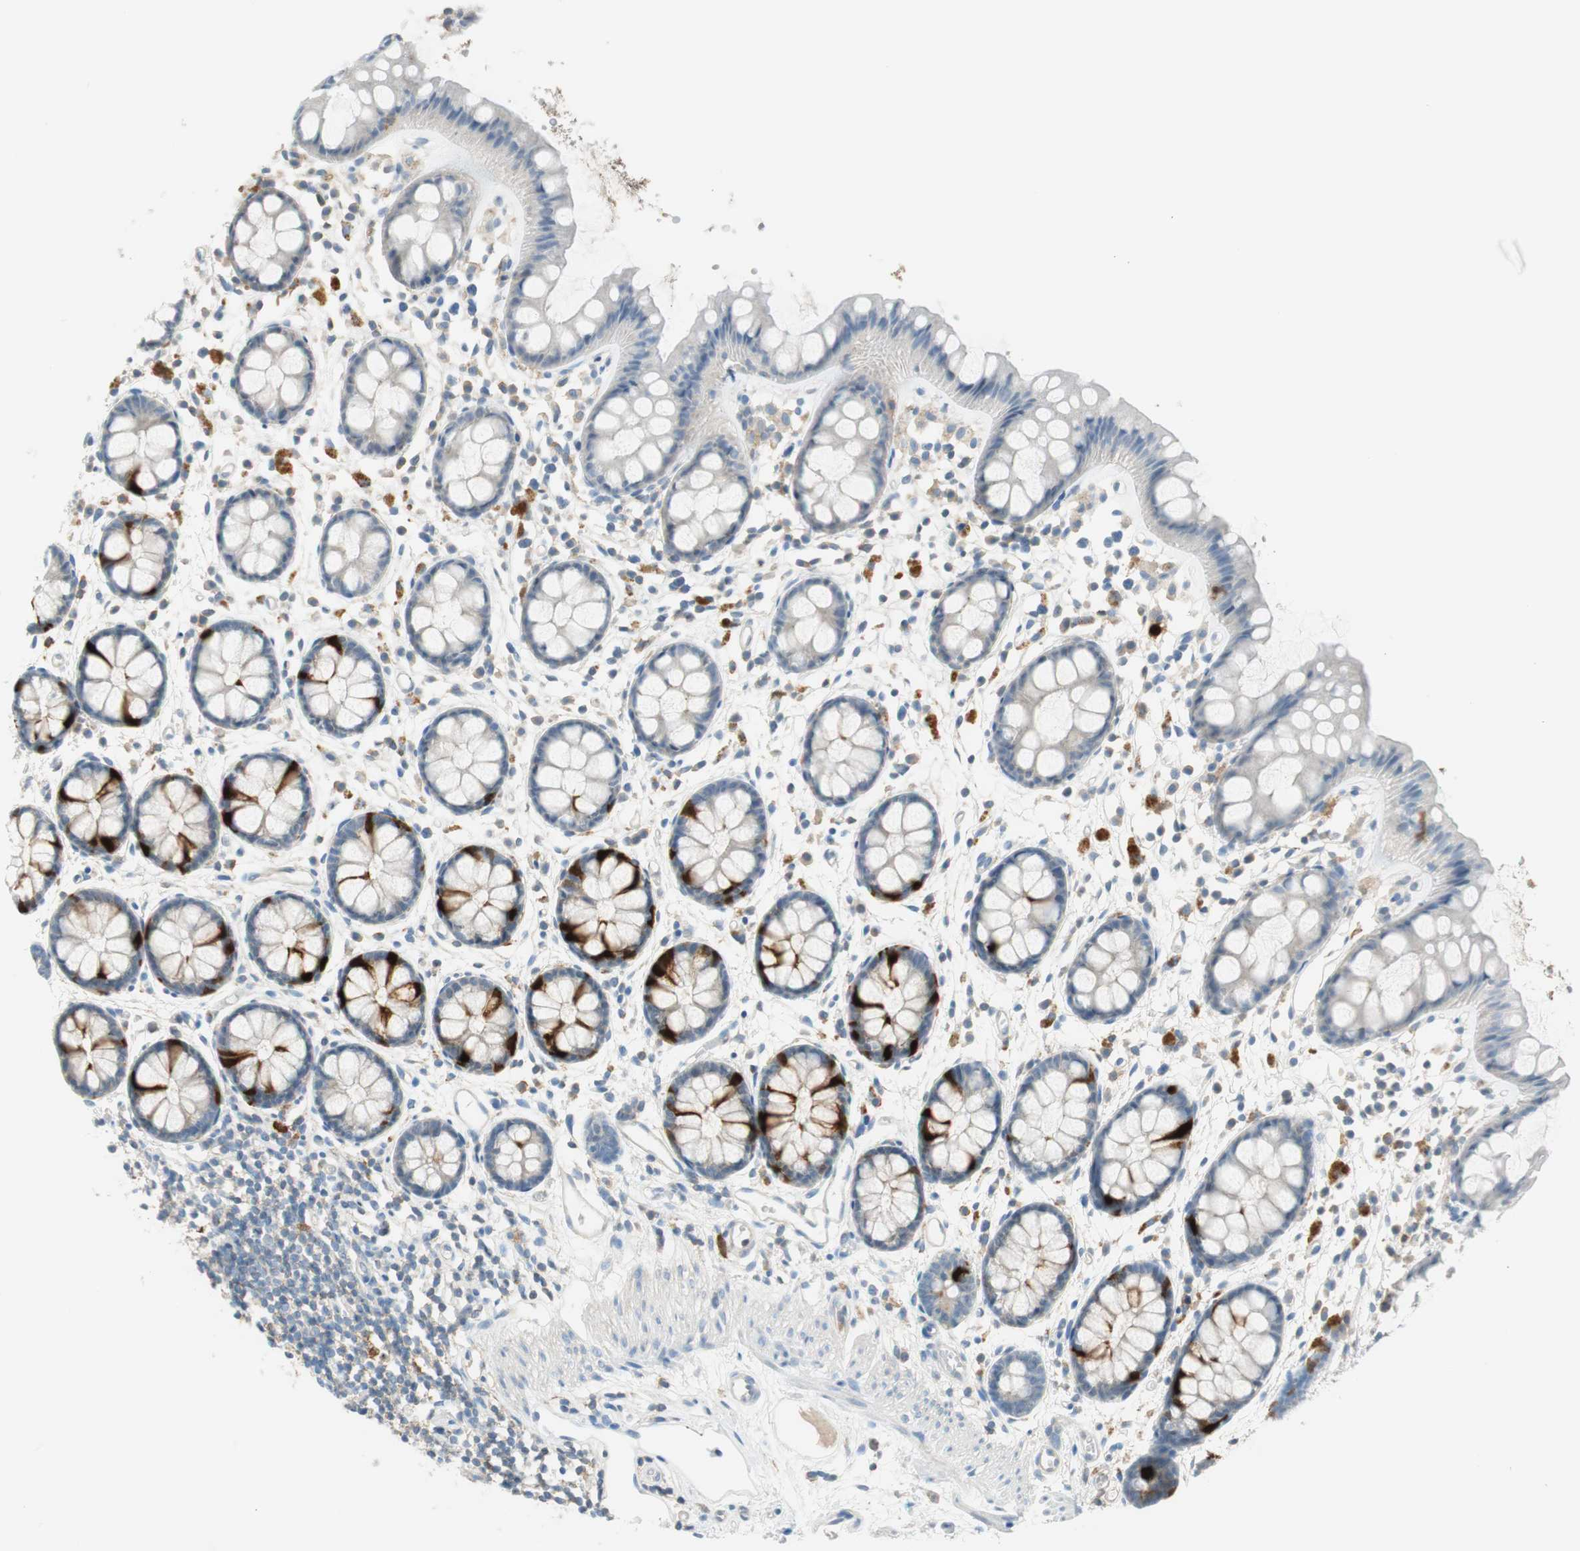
{"staining": {"intensity": "strong", "quantity": "<25%", "location": "cytoplasmic/membranous,nuclear"}, "tissue": "rectum", "cell_type": "Glandular cells", "image_type": "normal", "snomed": [{"axis": "morphology", "description": "Normal tissue, NOS"}, {"axis": "topography", "description": "Rectum"}], "caption": "There is medium levels of strong cytoplasmic/membranous,nuclear staining in glandular cells of benign rectum, as demonstrated by immunohistochemical staining (brown color).", "gene": "PTTG1", "patient": {"sex": "female", "age": 66}}